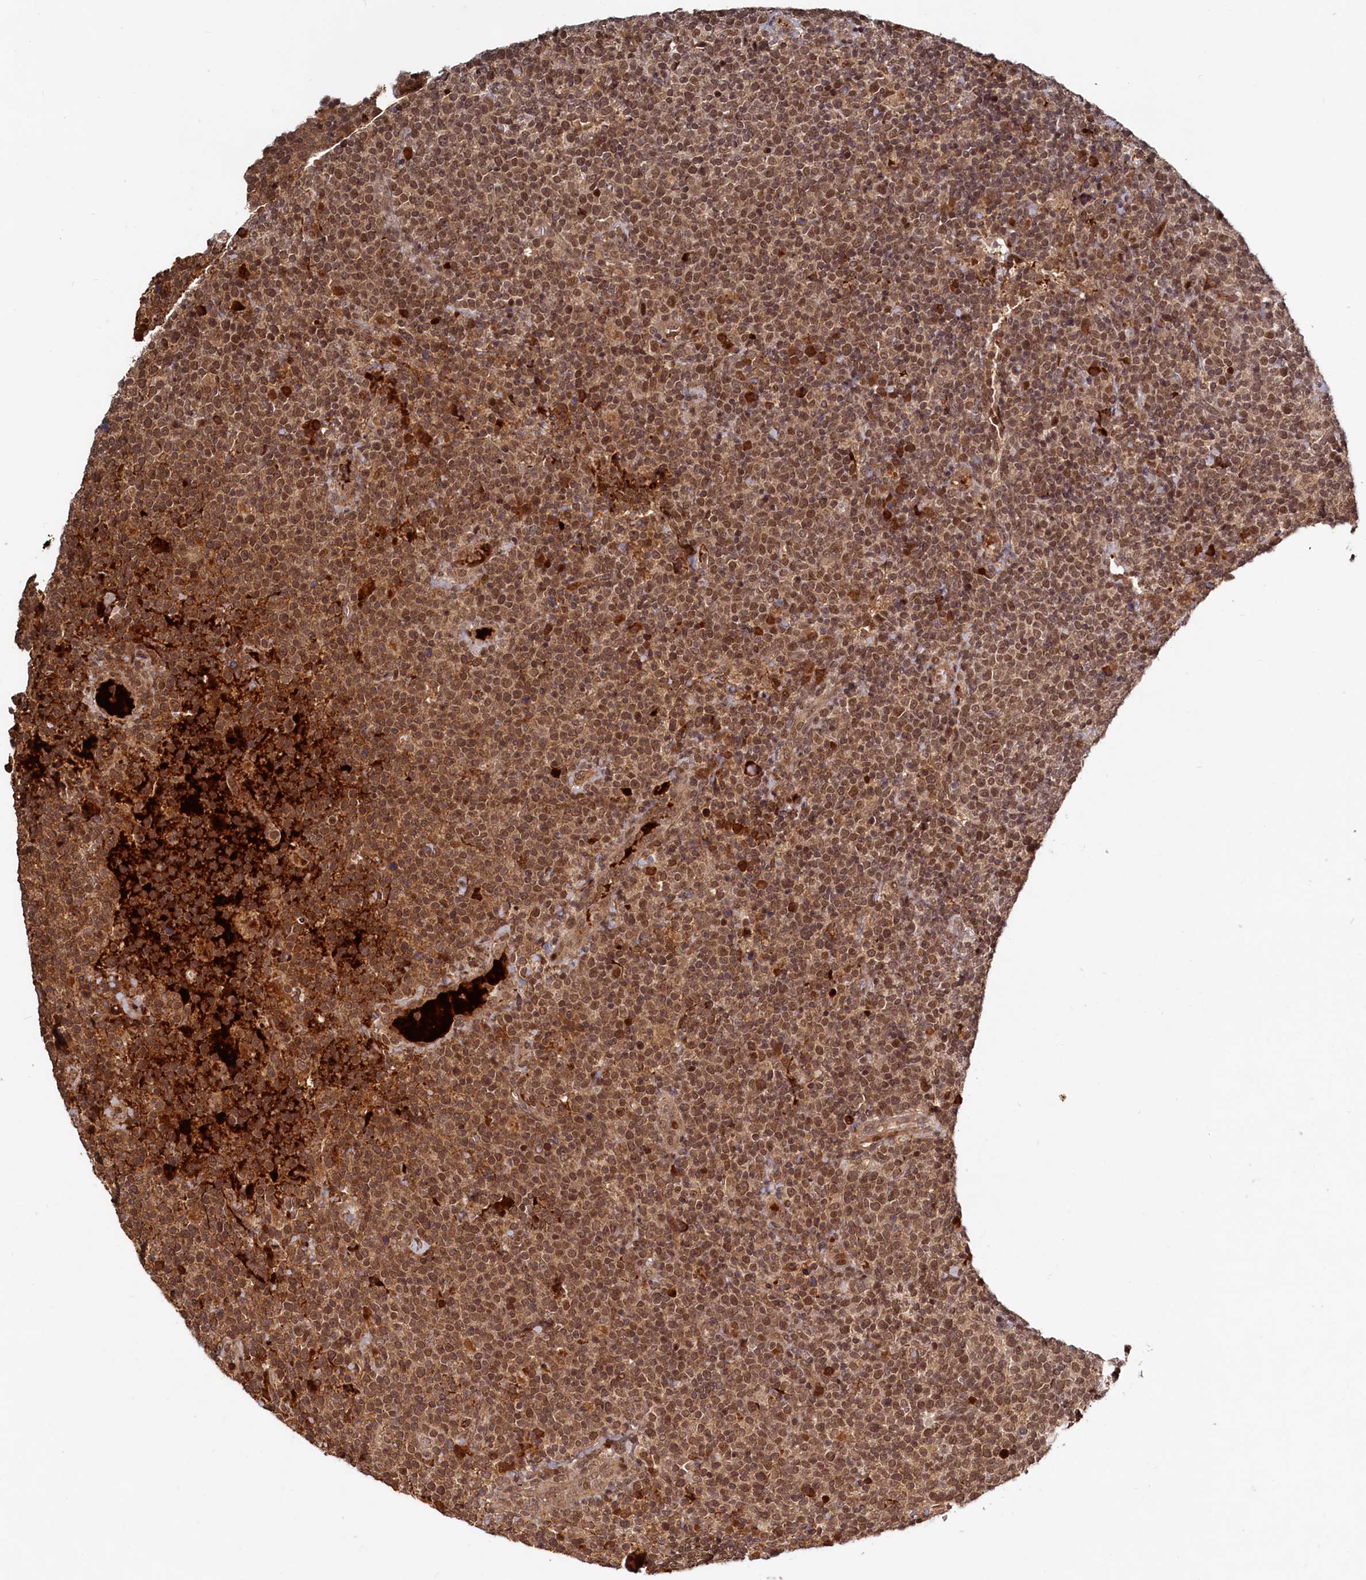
{"staining": {"intensity": "moderate", "quantity": ">75%", "location": "nuclear"}, "tissue": "lymphoma", "cell_type": "Tumor cells", "image_type": "cancer", "snomed": [{"axis": "morphology", "description": "Malignant lymphoma, non-Hodgkin's type, High grade"}, {"axis": "topography", "description": "Lymph node"}], "caption": "The immunohistochemical stain labels moderate nuclear positivity in tumor cells of high-grade malignant lymphoma, non-Hodgkin's type tissue.", "gene": "TRAPPC4", "patient": {"sex": "male", "age": 61}}